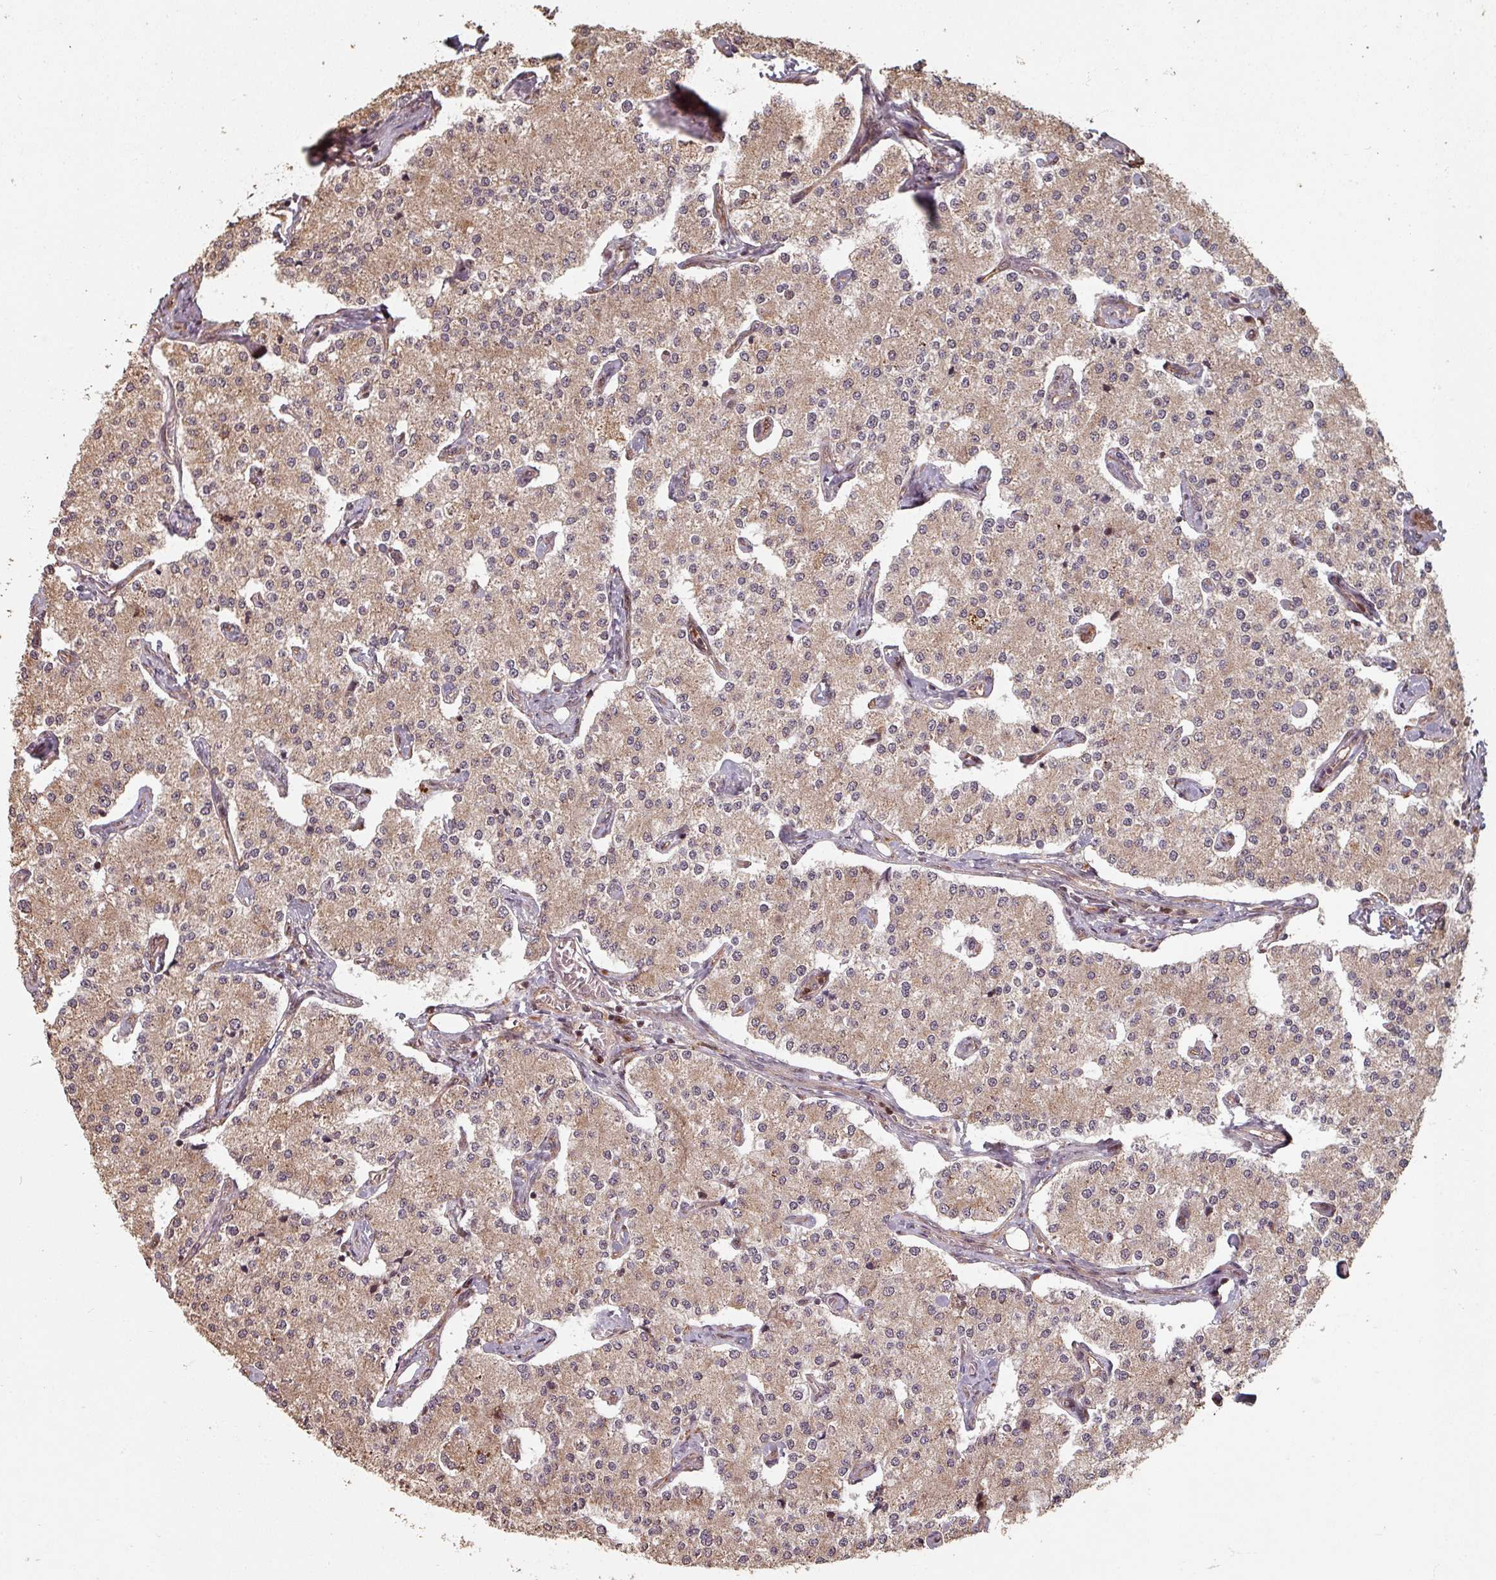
{"staining": {"intensity": "moderate", "quantity": ">75%", "location": "cytoplasmic/membranous"}, "tissue": "carcinoid", "cell_type": "Tumor cells", "image_type": "cancer", "snomed": [{"axis": "morphology", "description": "Carcinoid, malignant, NOS"}, {"axis": "topography", "description": "Colon"}], "caption": "Malignant carcinoid was stained to show a protein in brown. There is medium levels of moderate cytoplasmic/membranous expression in about >75% of tumor cells. (DAB IHC with brightfield microscopy, high magnification).", "gene": "EID1", "patient": {"sex": "female", "age": 52}}